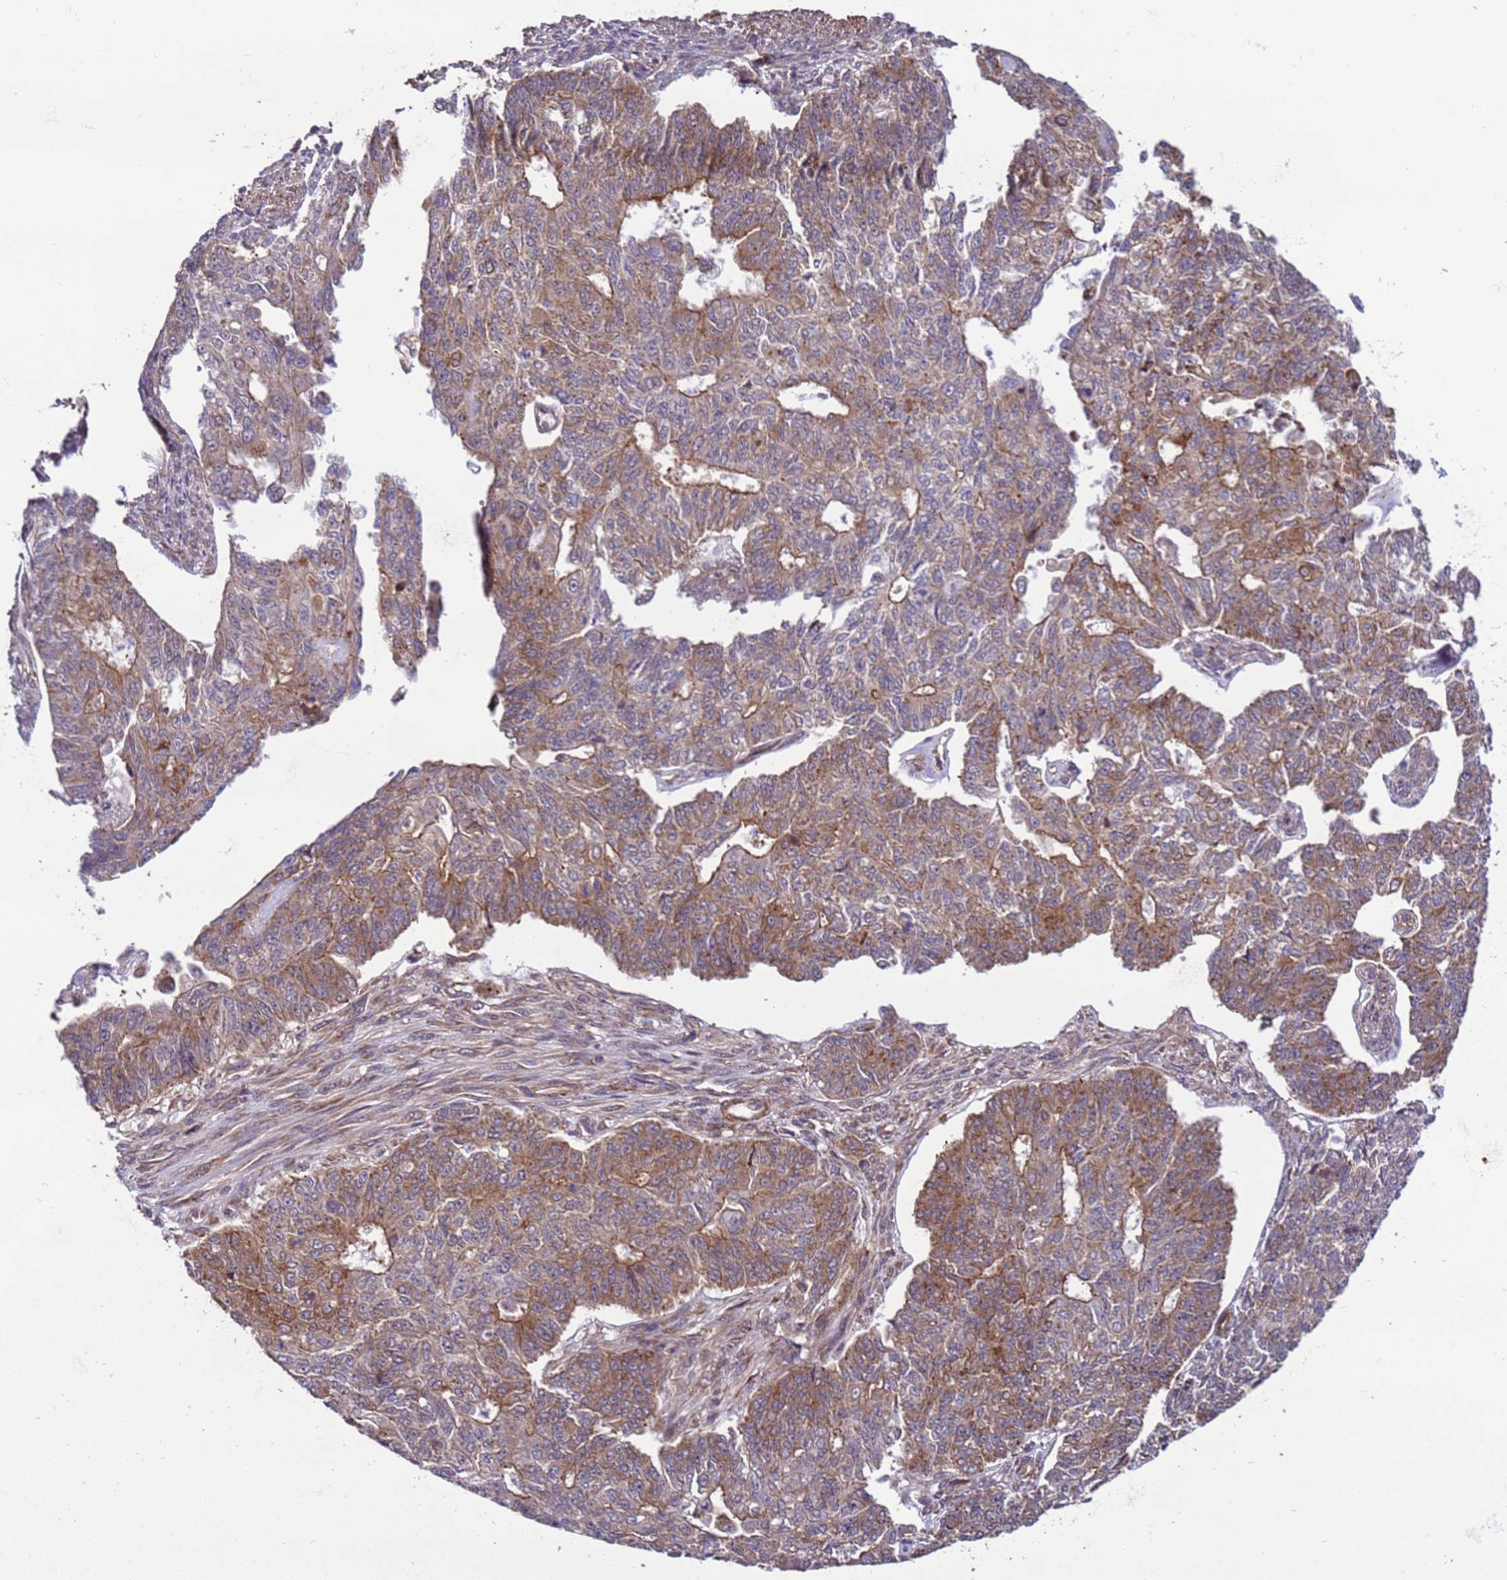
{"staining": {"intensity": "moderate", "quantity": ">75%", "location": "cytoplasmic/membranous"}, "tissue": "endometrial cancer", "cell_type": "Tumor cells", "image_type": "cancer", "snomed": [{"axis": "morphology", "description": "Adenocarcinoma, NOS"}, {"axis": "topography", "description": "Endometrium"}], "caption": "Moderate cytoplasmic/membranous positivity for a protein is identified in about >75% of tumor cells of endometrial cancer using immunohistochemistry.", "gene": "GEN1", "patient": {"sex": "female", "age": 32}}